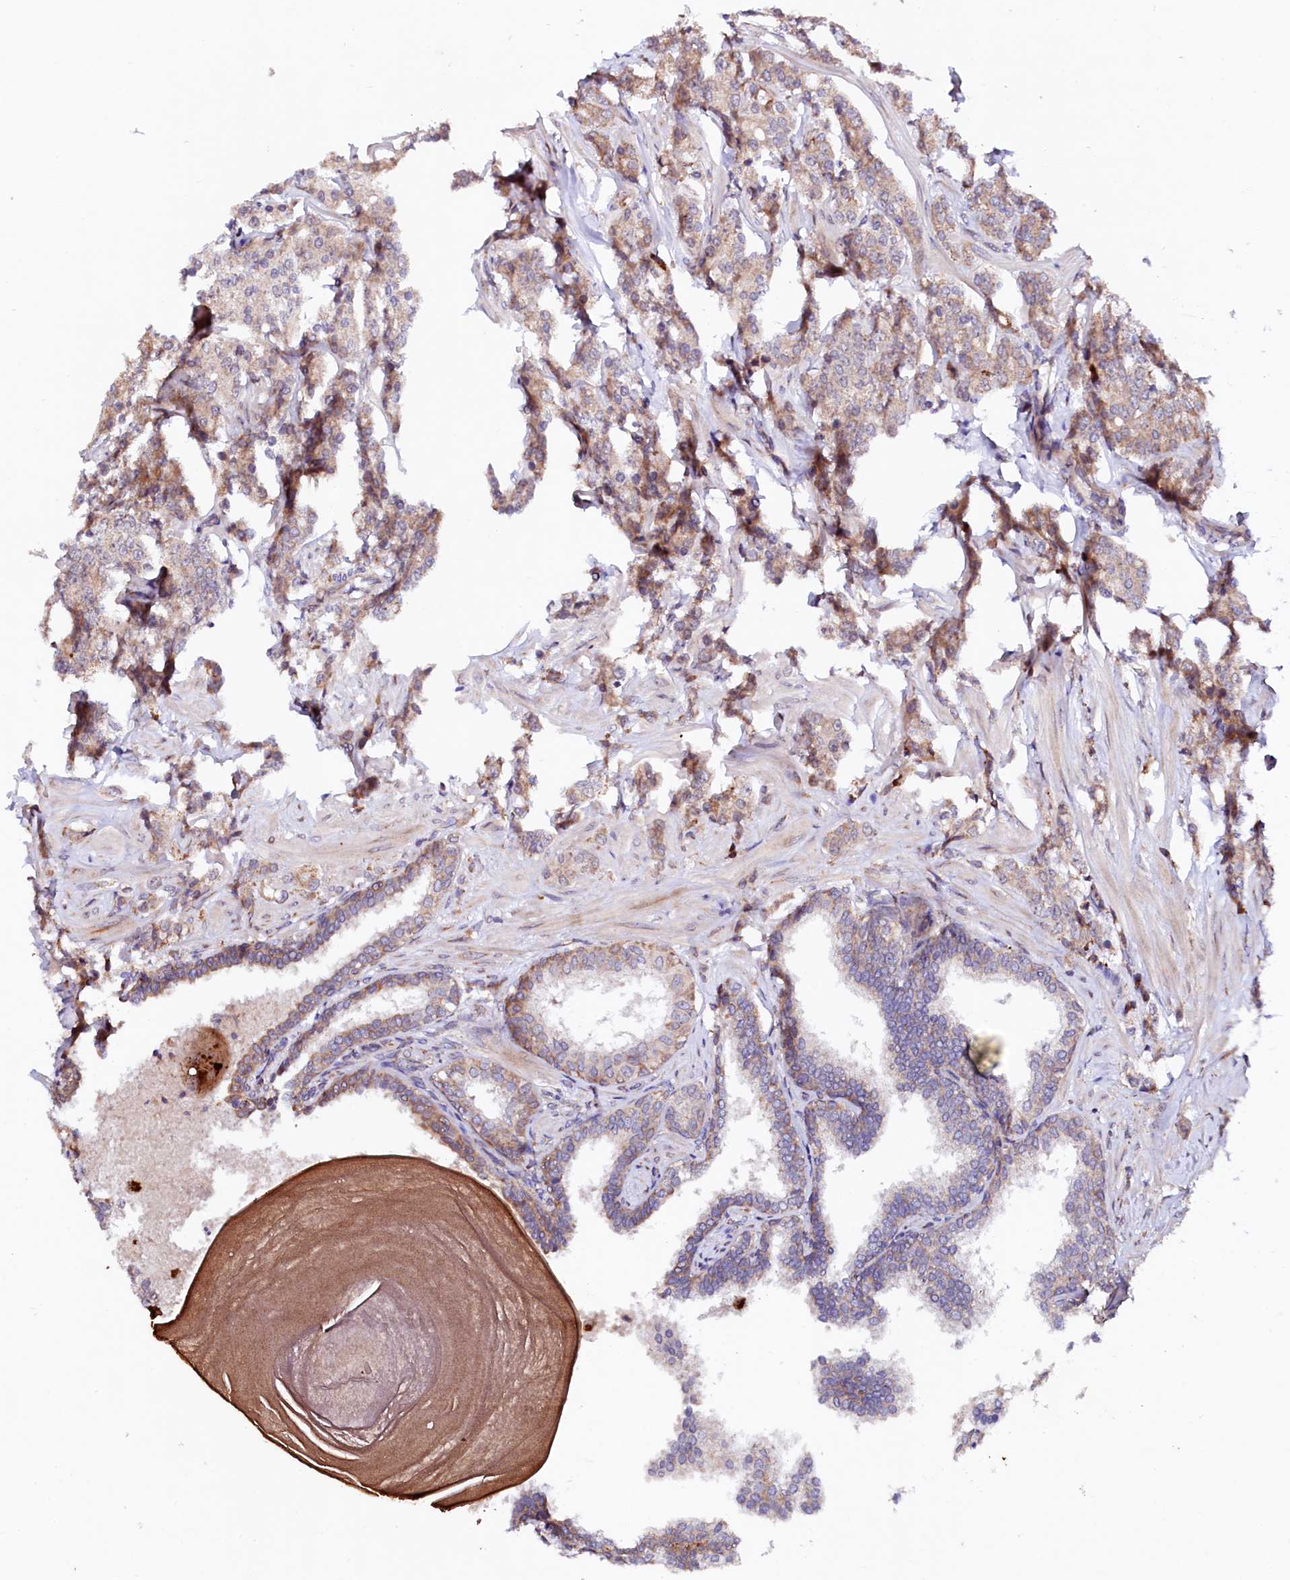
{"staining": {"intensity": "weak", "quantity": ">75%", "location": "cytoplasmic/membranous"}, "tissue": "prostate cancer", "cell_type": "Tumor cells", "image_type": "cancer", "snomed": [{"axis": "morphology", "description": "Adenocarcinoma, High grade"}, {"axis": "topography", "description": "Prostate"}], "caption": "Prostate cancer stained with immunohistochemistry (IHC) shows weak cytoplasmic/membranous positivity in about >75% of tumor cells. The staining was performed using DAB (3,3'-diaminobenzidine), with brown indicating positive protein expression. Nuclei are stained blue with hematoxylin.", "gene": "UBE3C", "patient": {"sex": "male", "age": 62}}